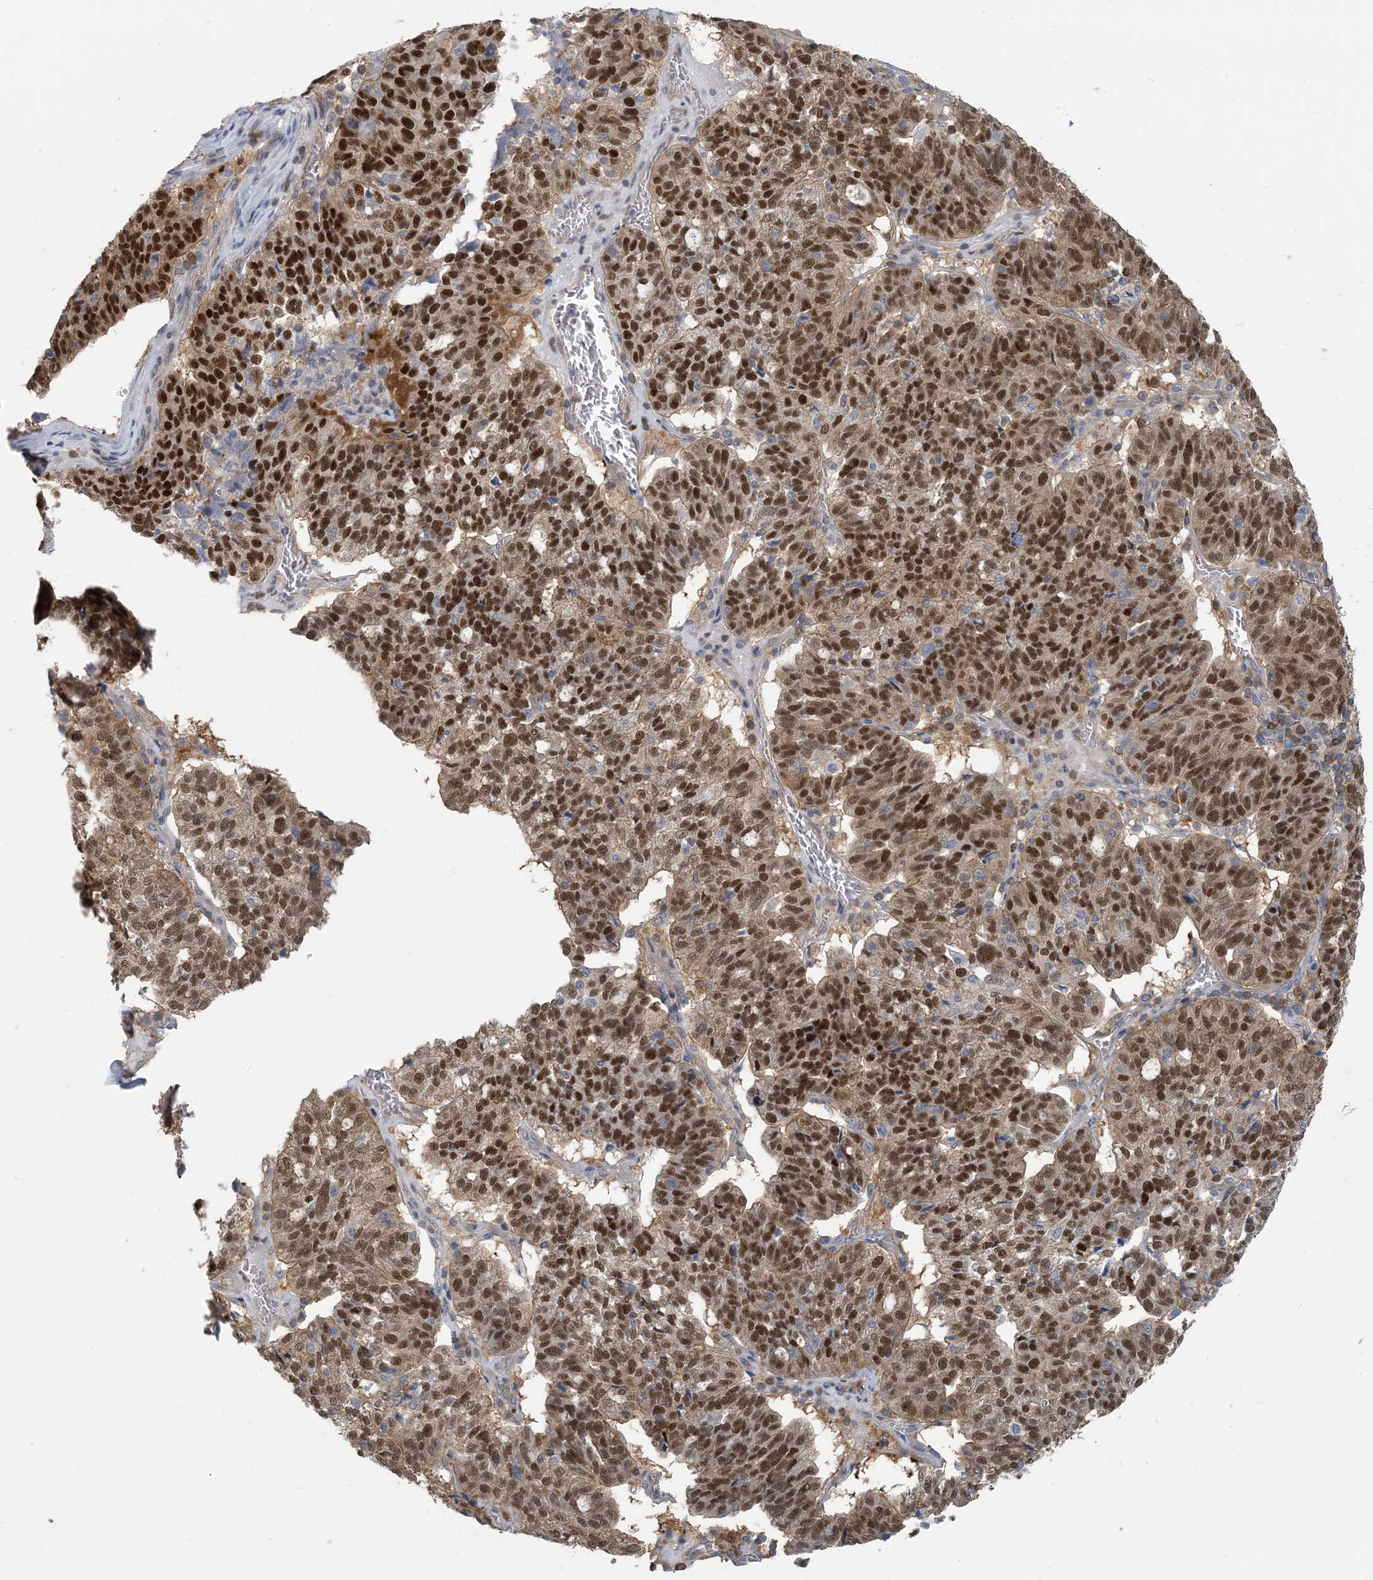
{"staining": {"intensity": "strong", "quantity": ">75%", "location": "nuclear"}, "tissue": "ovarian cancer", "cell_type": "Tumor cells", "image_type": "cancer", "snomed": [{"axis": "morphology", "description": "Cystadenocarcinoma, serous, NOS"}, {"axis": "topography", "description": "Ovary"}], "caption": "Serous cystadenocarcinoma (ovarian) was stained to show a protein in brown. There is high levels of strong nuclear staining in about >75% of tumor cells.", "gene": "ZC3H12A", "patient": {"sex": "female", "age": 59}}